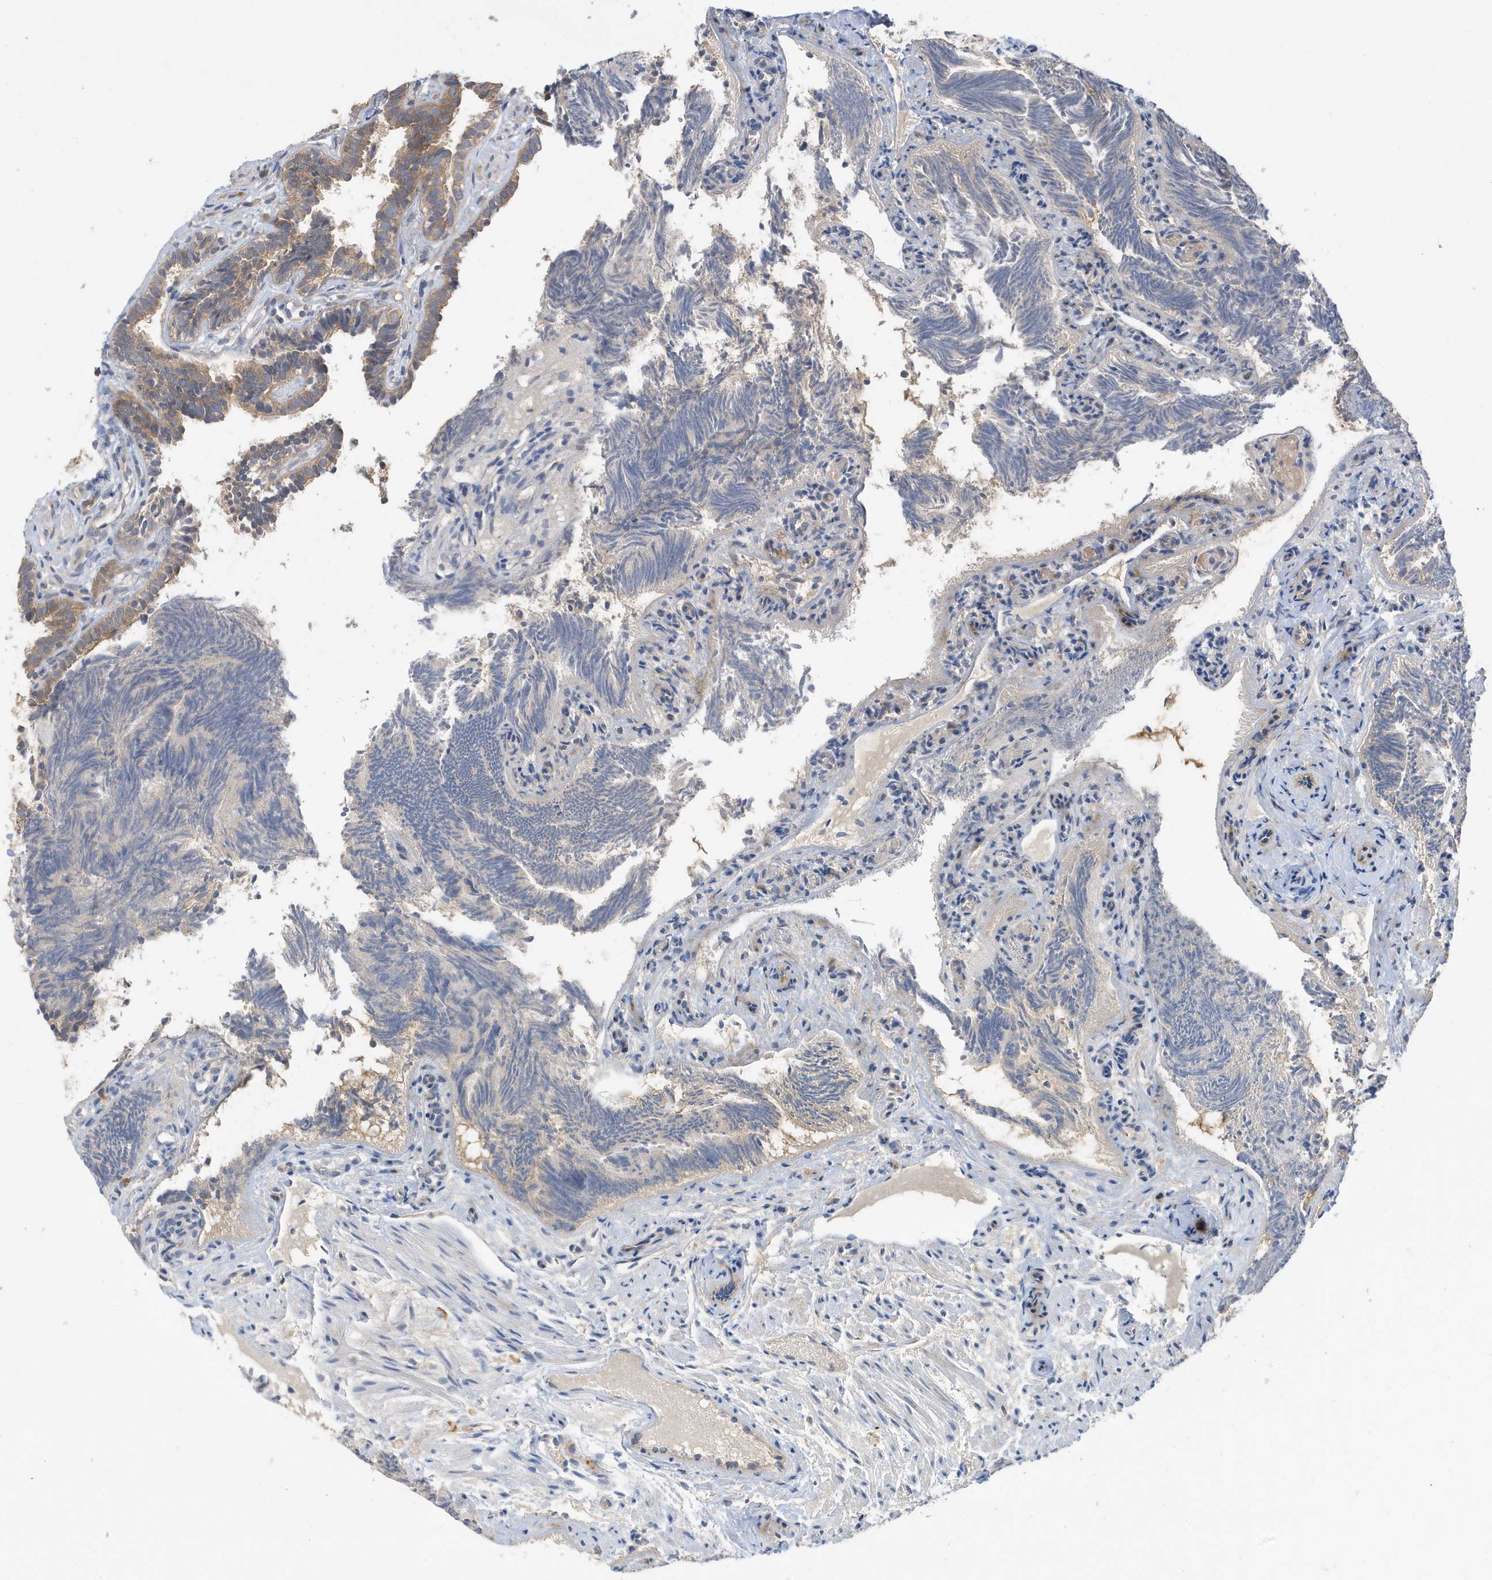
{"staining": {"intensity": "weak", "quantity": "25%-75%", "location": "cytoplasmic/membranous"}, "tissue": "fallopian tube", "cell_type": "Glandular cells", "image_type": "normal", "snomed": [{"axis": "morphology", "description": "Normal tissue, NOS"}, {"axis": "topography", "description": "Fallopian tube"}], "caption": "Fallopian tube stained with a brown dye exhibits weak cytoplasmic/membranous positive expression in approximately 25%-75% of glandular cells.", "gene": "LAPTM4A", "patient": {"sex": "female", "age": 39}}